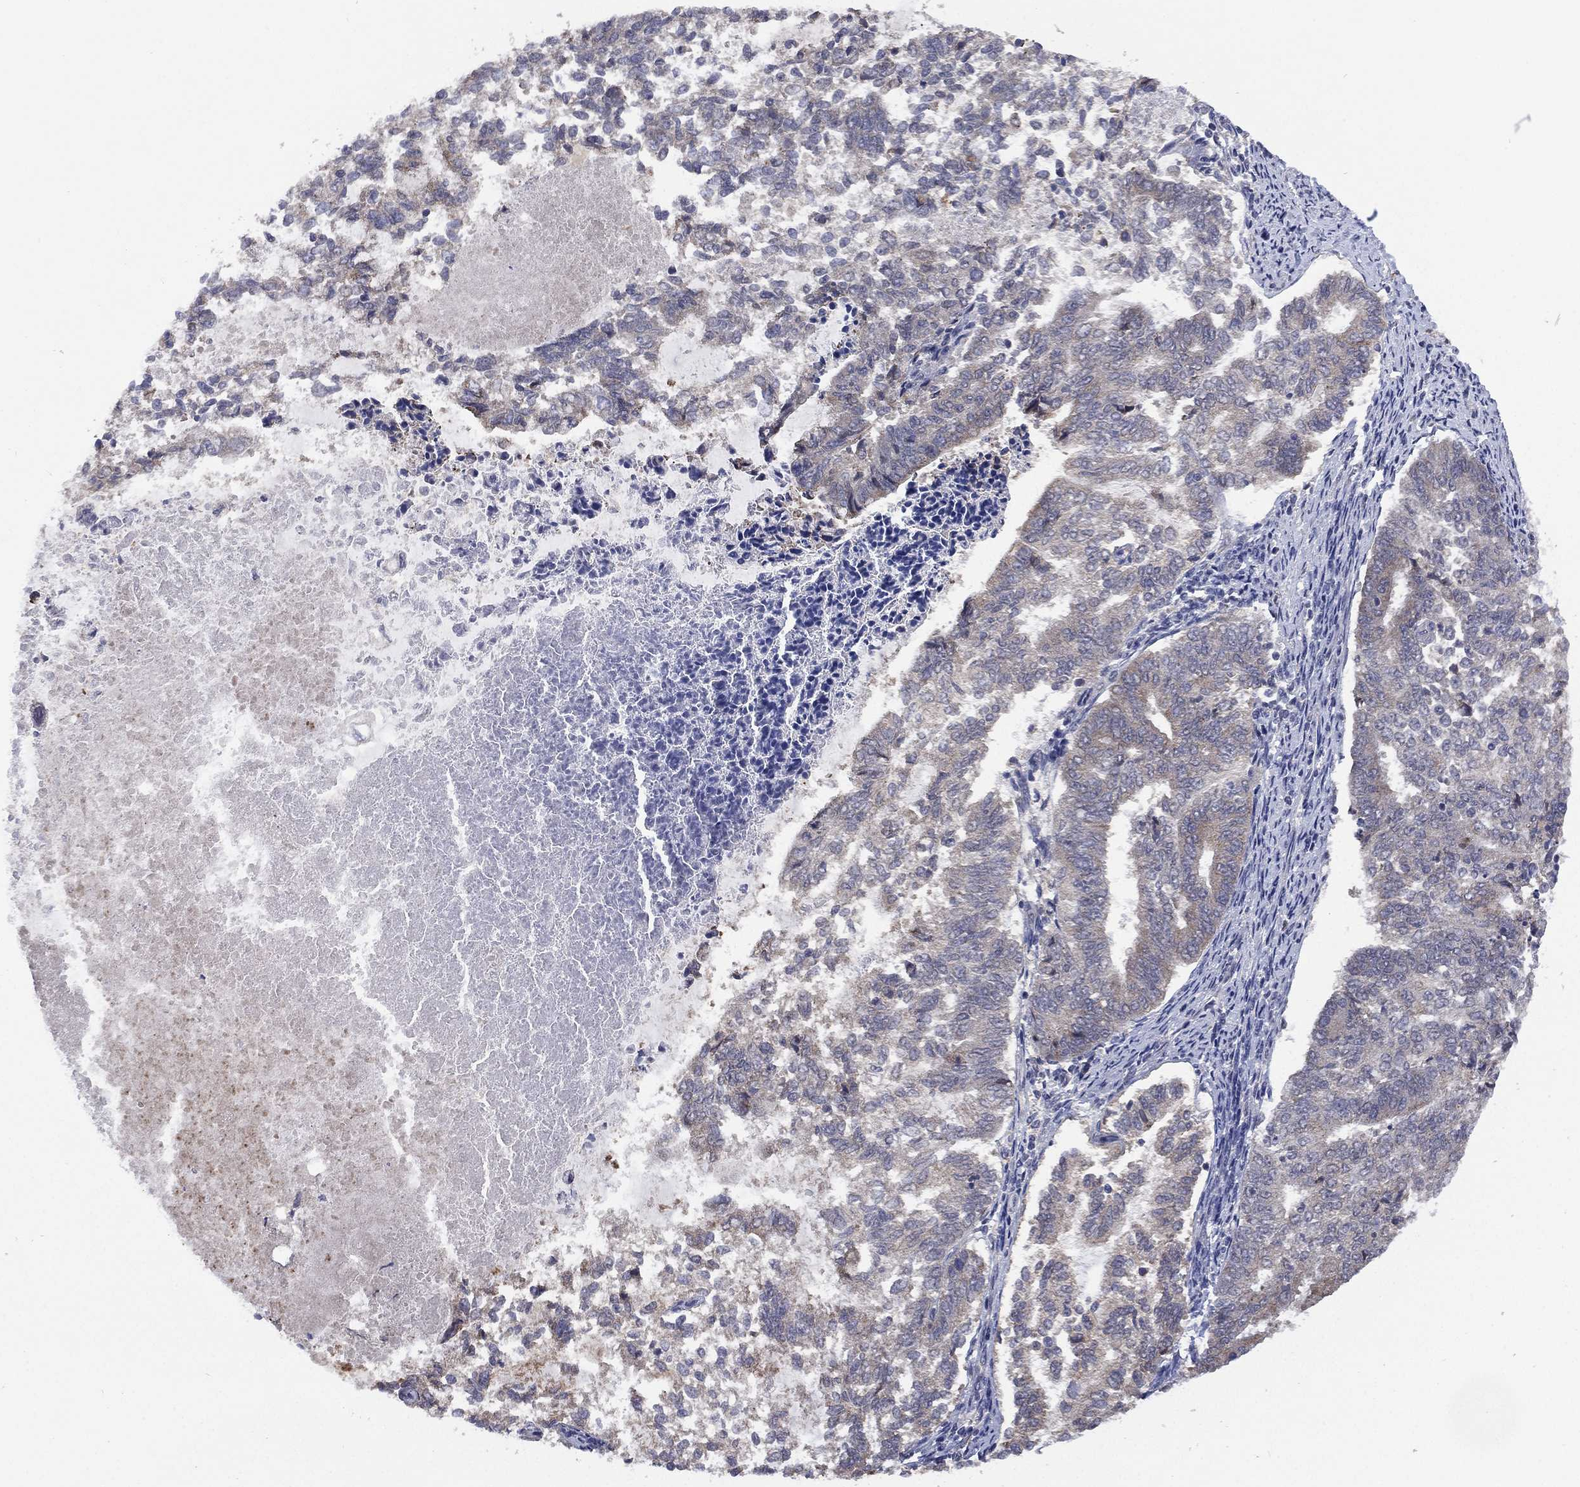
{"staining": {"intensity": "weak", "quantity": "<25%", "location": "cytoplasmic/membranous"}, "tissue": "endometrial cancer", "cell_type": "Tumor cells", "image_type": "cancer", "snomed": [{"axis": "morphology", "description": "Adenocarcinoma, NOS"}, {"axis": "topography", "description": "Endometrium"}], "caption": "DAB immunohistochemical staining of endometrial cancer reveals no significant staining in tumor cells.", "gene": "SELENOO", "patient": {"sex": "female", "age": 65}}